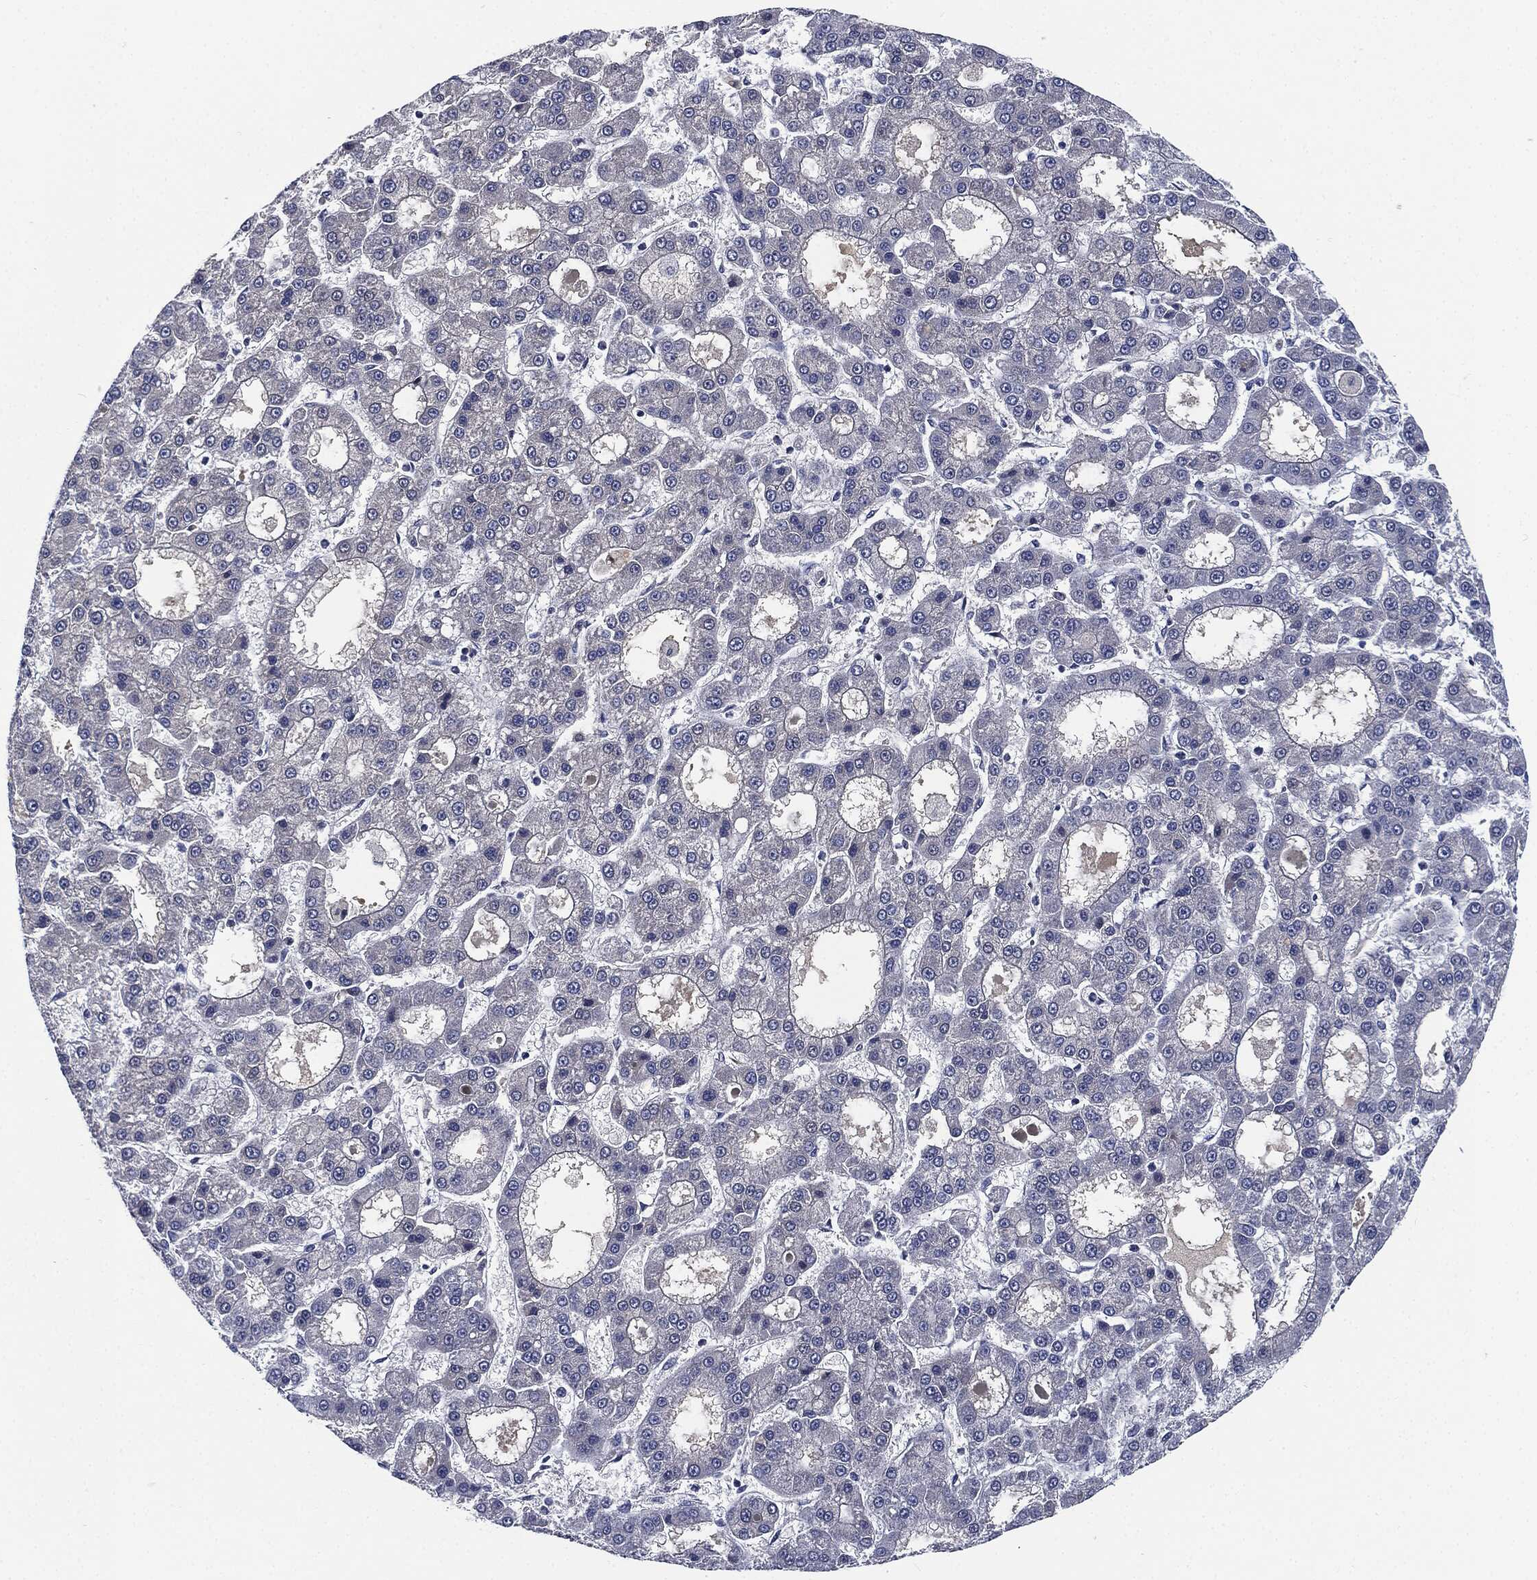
{"staining": {"intensity": "negative", "quantity": "none", "location": "none"}, "tissue": "liver cancer", "cell_type": "Tumor cells", "image_type": "cancer", "snomed": [{"axis": "morphology", "description": "Carcinoma, Hepatocellular, NOS"}, {"axis": "topography", "description": "Liver"}], "caption": "This is an immunohistochemistry (IHC) histopathology image of hepatocellular carcinoma (liver). There is no expression in tumor cells.", "gene": "SIGLEC7", "patient": {"sex": "male", "age": 70}}